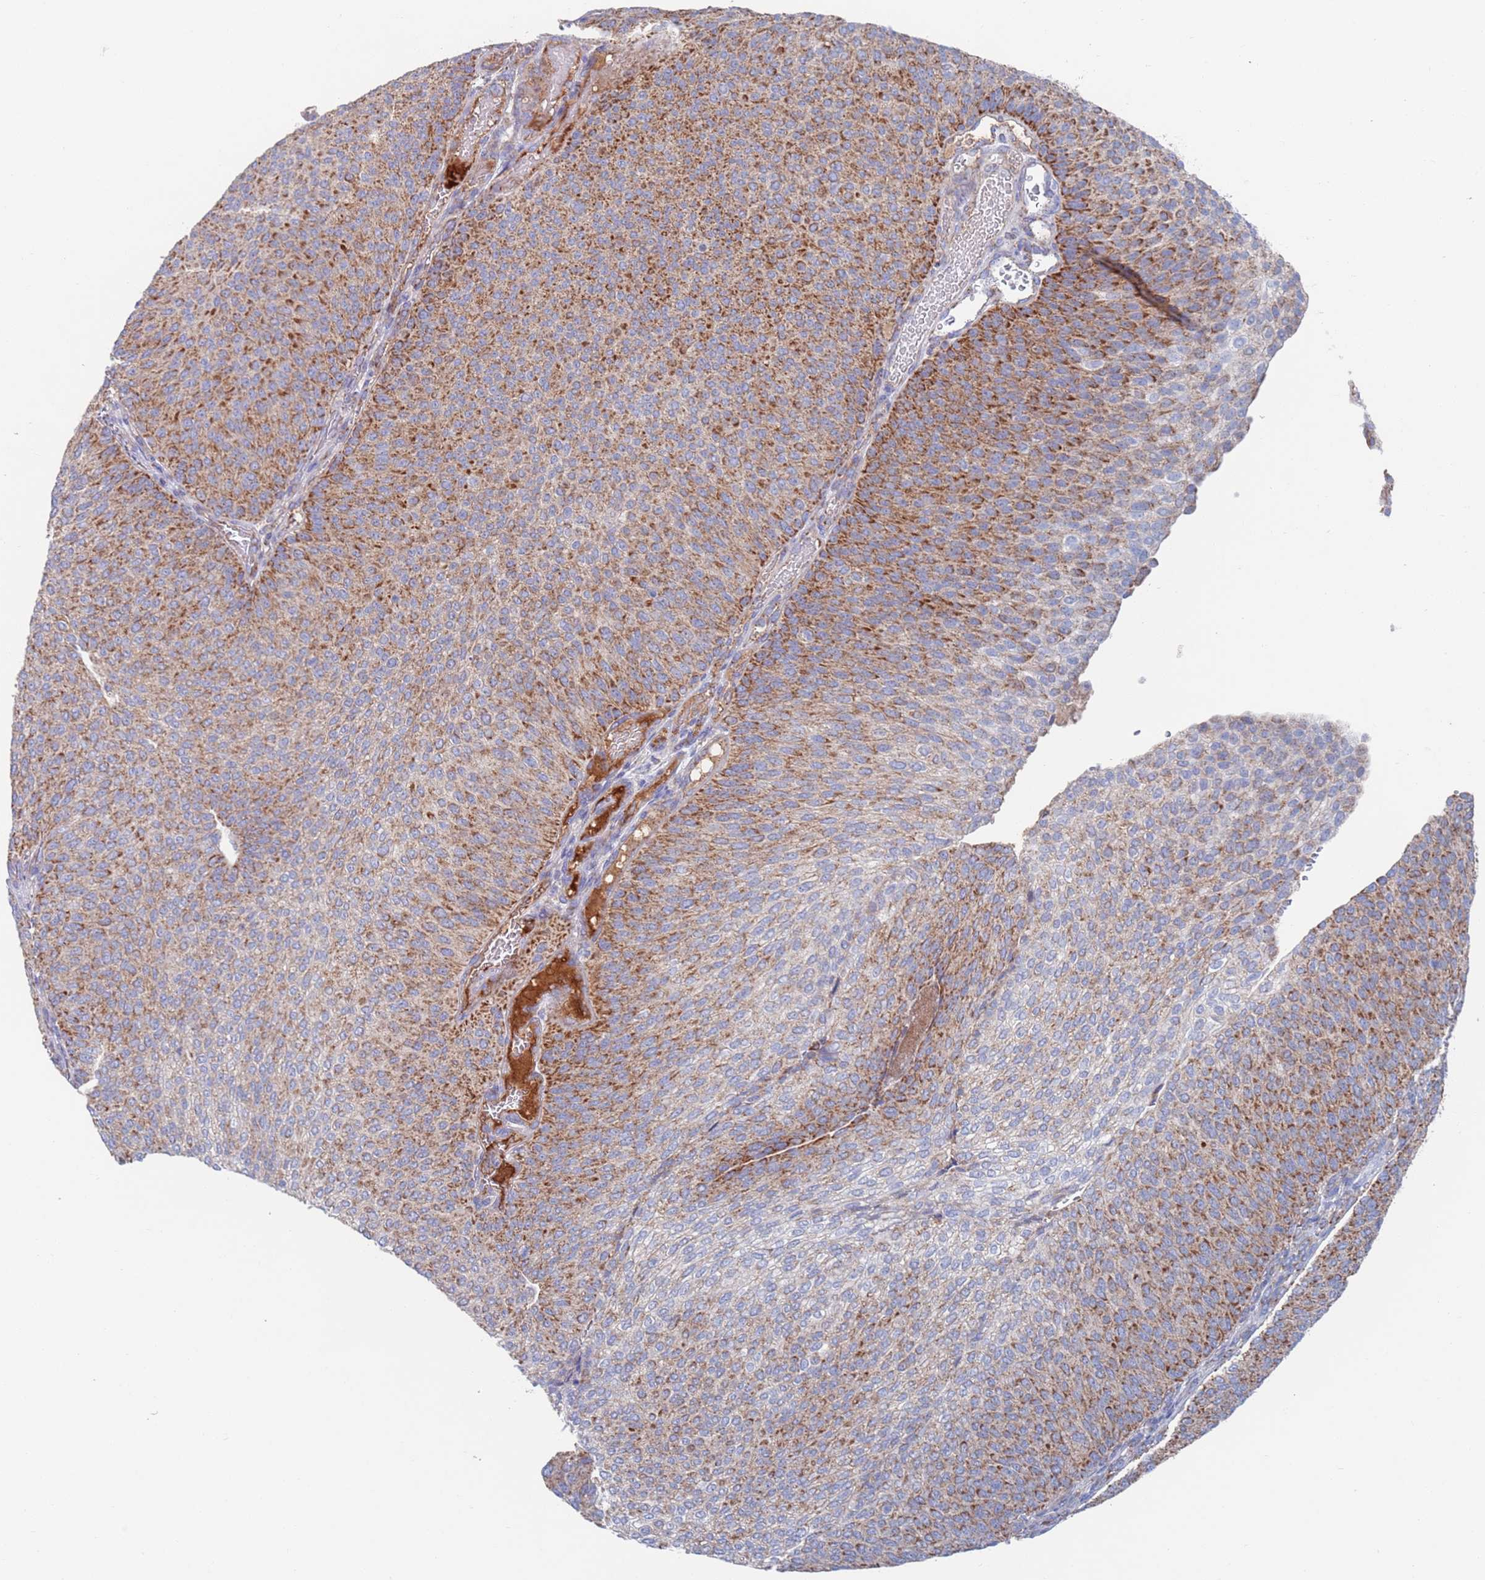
{"staining": {"intensity": "moderate", "quantity": "25%-75%", "location": "cytoplasmic/membranous"}, "tissue": "urothelial cancer", "cell_type": "Tumor cells", "image_type": "cancer", "snomed": [{"axis": "morphology", "description": "Urothelial carcinoma, High grade"}, {"axis": "topography", "description": "Urinary bladder"}], "caption": "This photomicrograph exhibits immunohistochemistry (IHC) staining of high-grade urothelial carcinoma, with medium moderate cytoplasmic/membranous expression in approximately 25%-75% of tumor cells.", "gene": "MRPL22", "patient": {"sex": "female", "age": 79}}